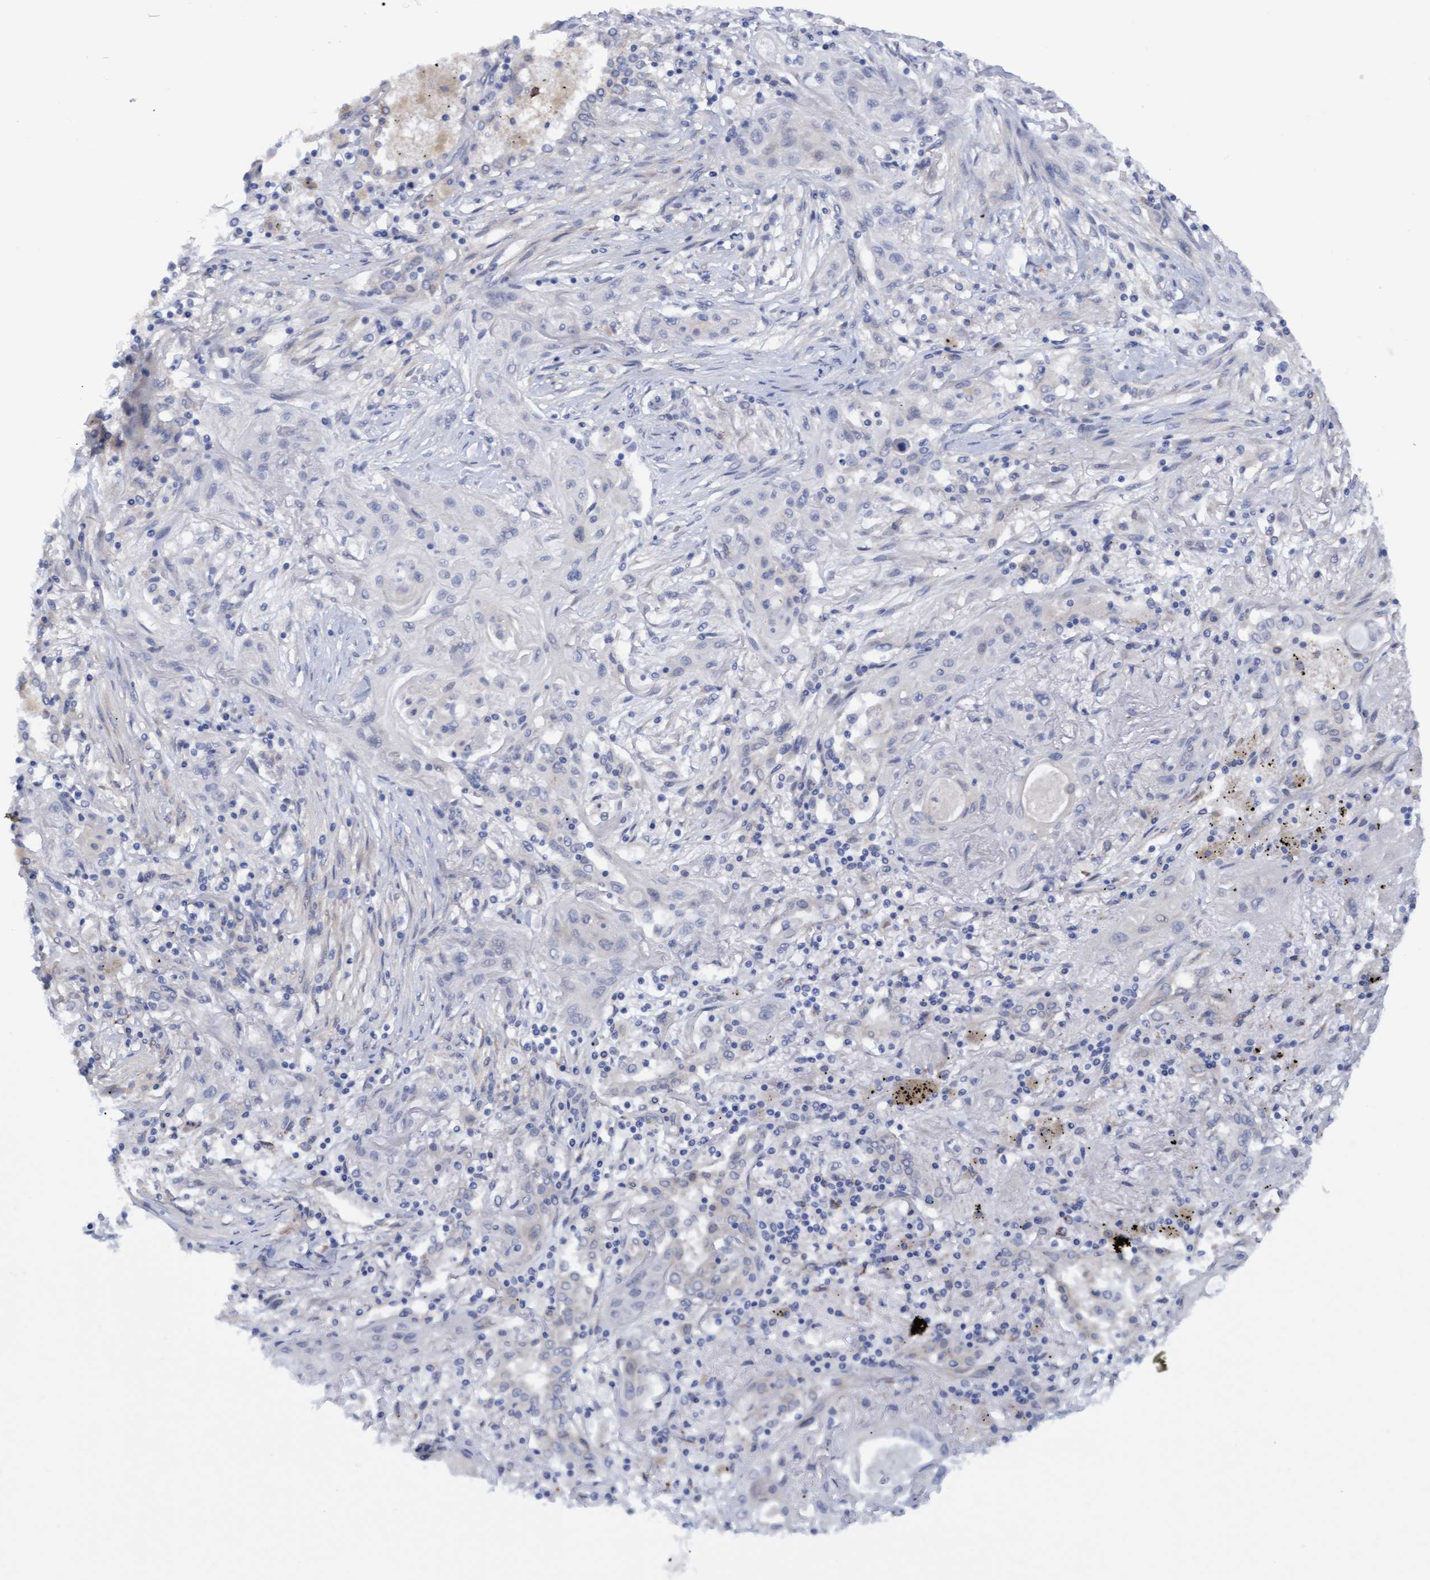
{"staining": {"intensity": "negative", "quantity": "none", "location": "none"}, "tissue": "lung cancer", "cell_type": "Tumor cells", "image_type": "cancer", "snomed": [{"axis": "morphology", "description": "Squamous cell carcinoma, NOS"}, {"axis": "topography", "description": "Lung"}], "caption": "The histopathology image demonstrates no staining of tumor cells in lung cancer (squamous cell carcinoma).", "gene": "STXBP1", "patient": {"sex": "female", "age": 47}}